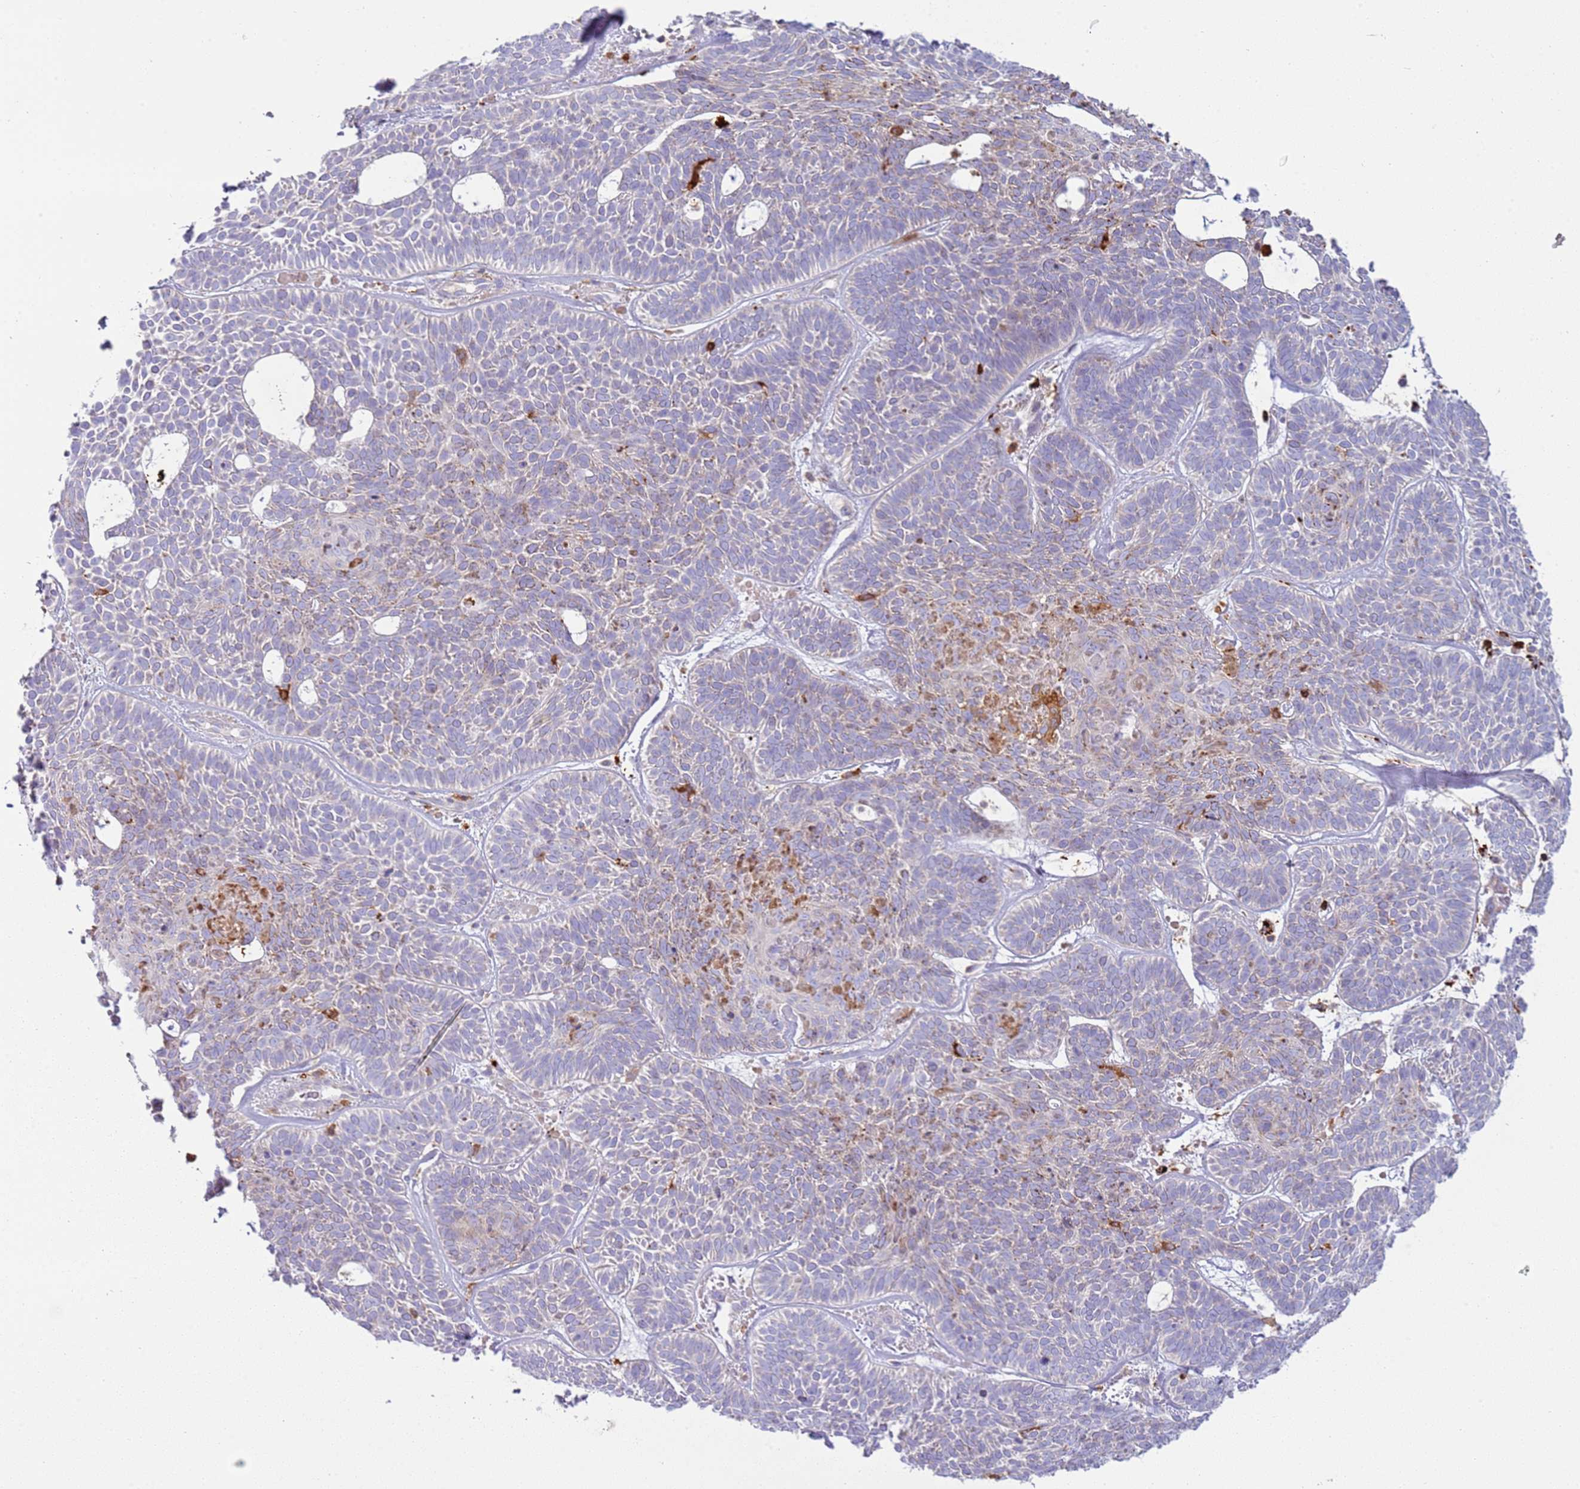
{"staining": {"intensity": "moderate", "quantity": "<25%", "location": "cytoplasmic/membranous"}, "tissue": "skin cancer", "cell_type": "Tumor cells", "image_type": "cancer", "snomed": [{"axis": "morphology", "description": "Basal cell carcinoma"}, {"axis": "topography", "description": "Skin"}], "caption": "A high-resolution histopathology image shows IHC staining of skin cancer, which exhibits moderate cytoplasmic/membranous expression in about <25% of tumor cells. Immunohistochemistry (ihc) stains the protein of interest in brown and the nuclei are stained blue.", "gene": "TTPAL", "patient": {"sex": "male", "age": 85}}